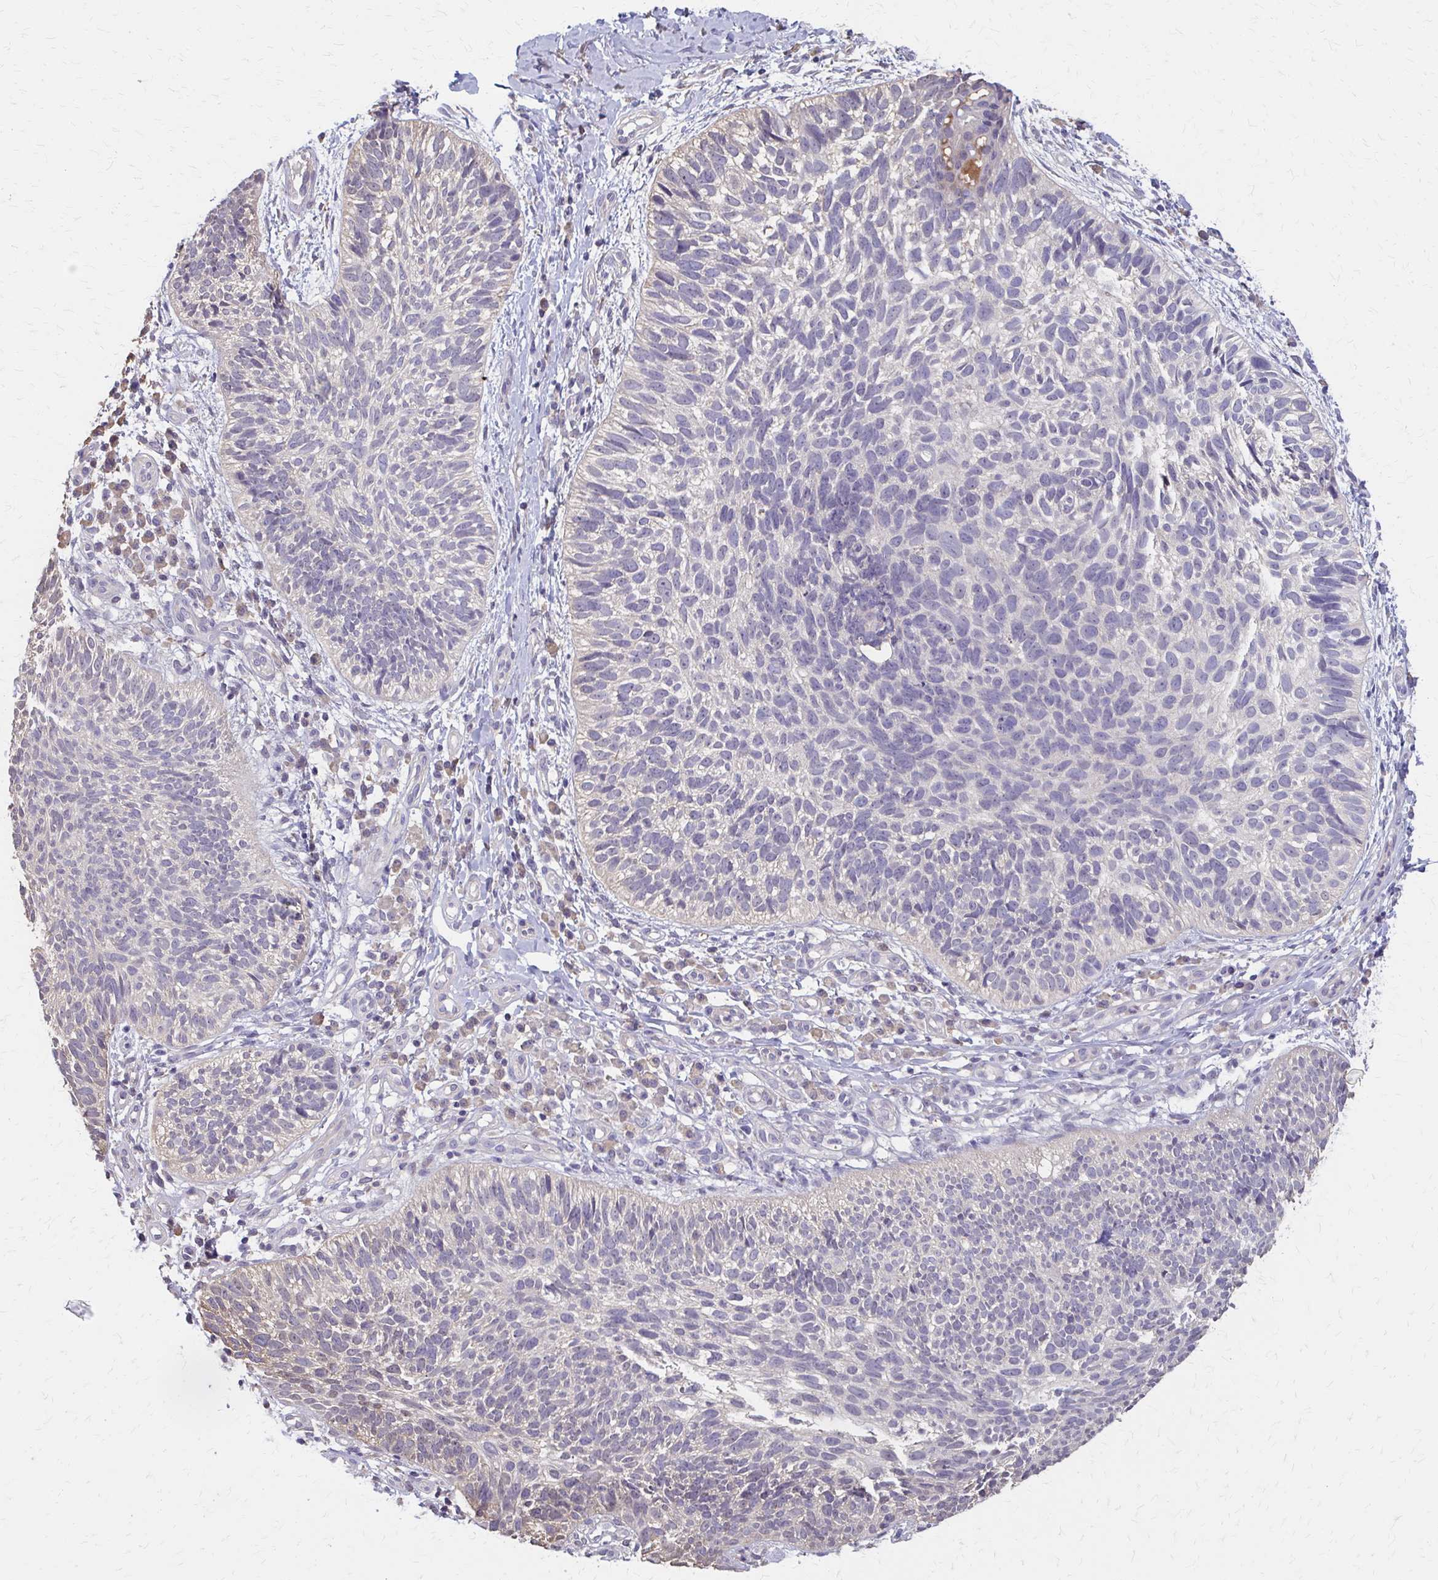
{"staining": {"intensity": "negative", "quantity": "none", "location": "none"}, "tissue": "skin cancer", "cell_type": "Tumor cells", "image_type": "cancer", "snomed": [{"axis": "morphology", "description": "Basal cell carcinoma"}, {"axis": "topography", "description": "Skin"}, {"axis": "topography", "description": "Skin of leg"}], "caption": "This is a histopathology image of immunohistochemistry (IHC) staining of skin basal cell carcinoma, which shows no expression in tumor cells. (Immunohistochemistry, brightfield microscopy, high magnification).", "gene": "IFI44L", "patient": {"sex": "female", "age": 87}}